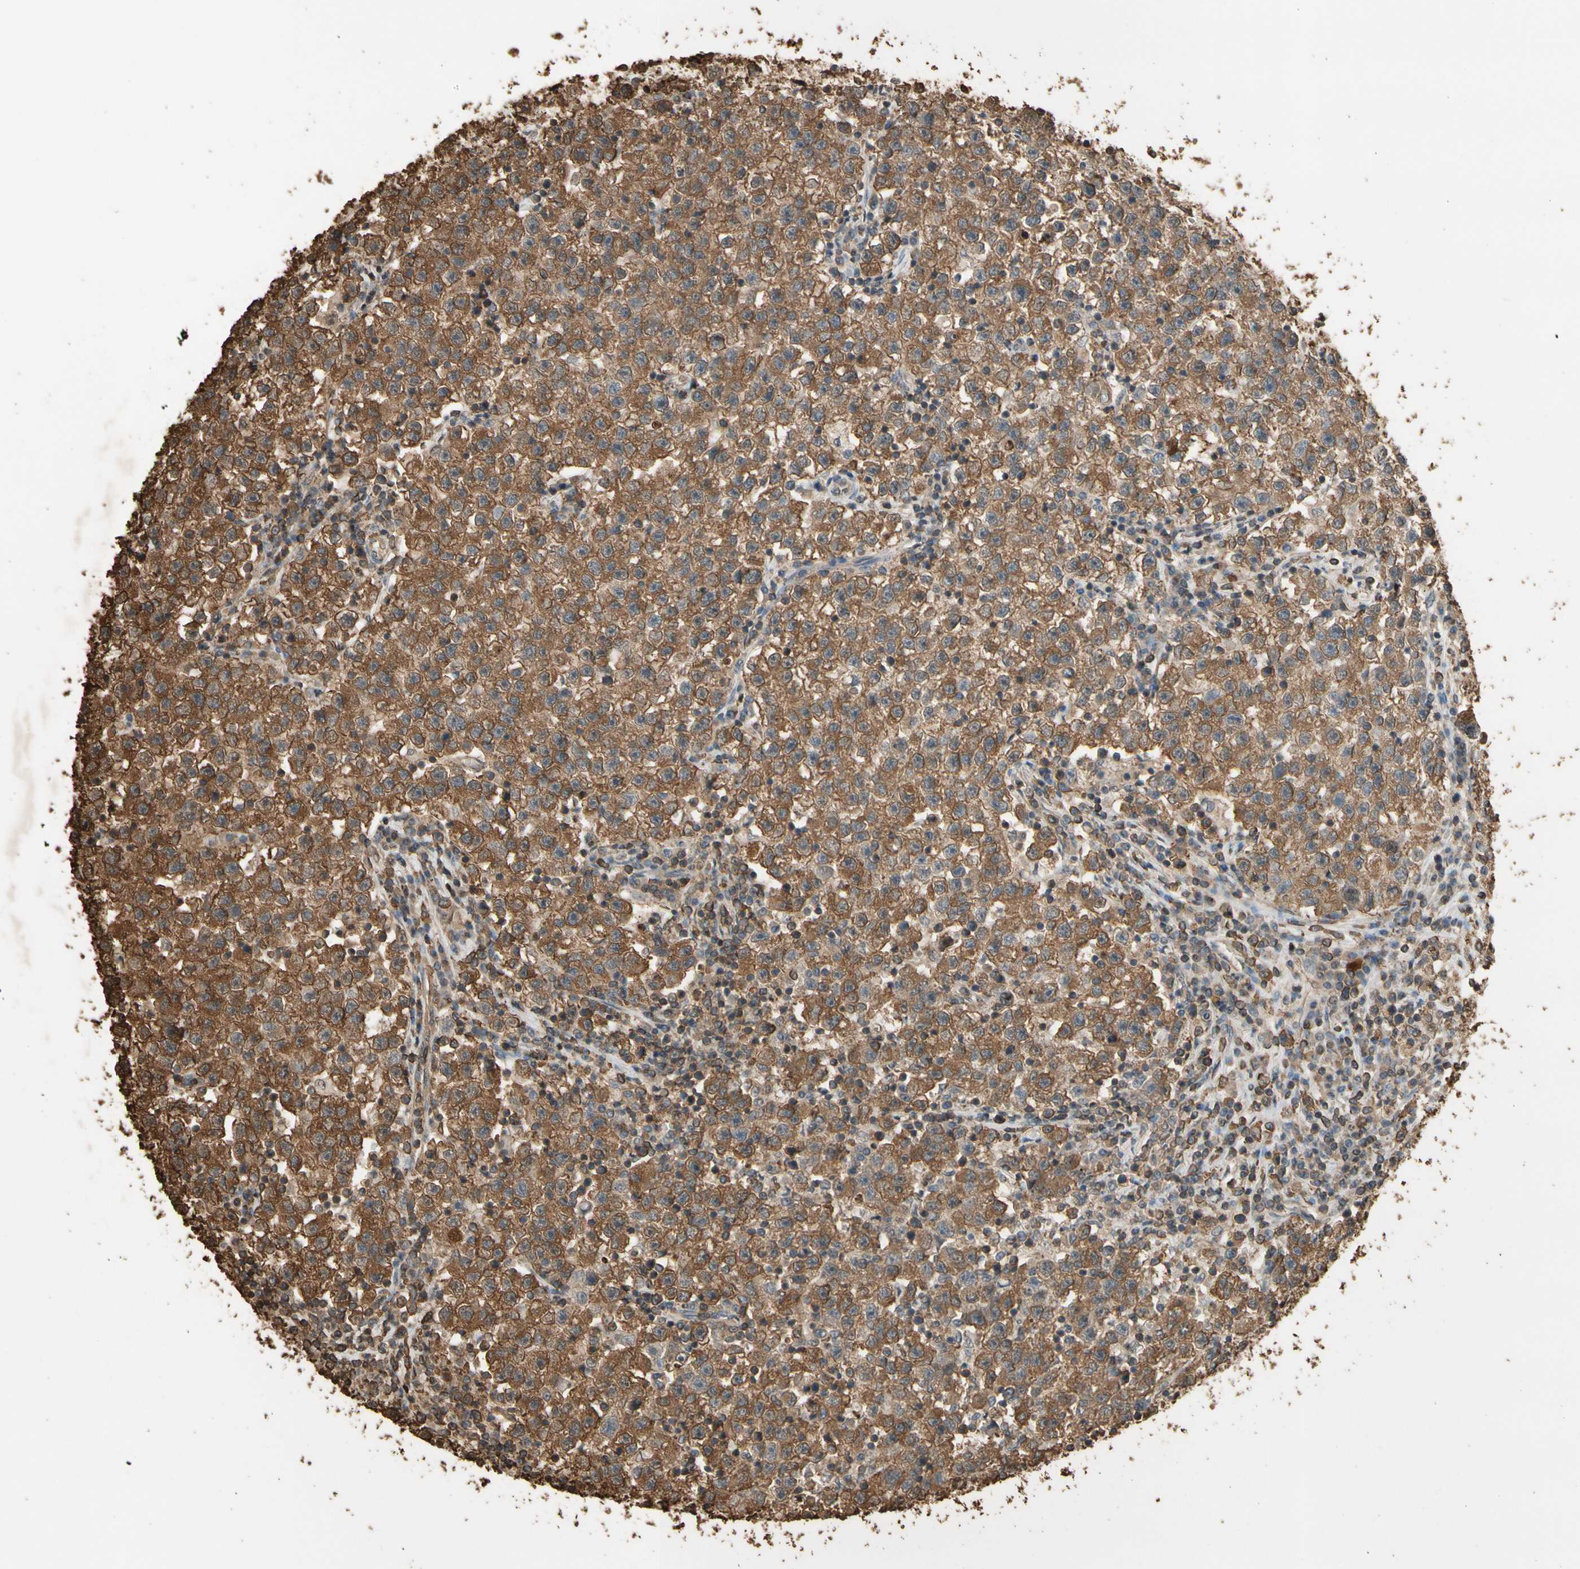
{"staining": {"intensity": "moderate", "quantity": ">75%", "location": "cytoplasmic/membranous"}, "tissue": "testis cancer", "cell_type": "Tumor cells", "image_type": "cancer", "snomed": [{"axis": "morphology", "description": "Seminoma, NOS"}, {"axis": "topography", "description": "Testis"}], "caption": "This photomicrograph reveals seminoma (testis) stained with IHC to label a protein in brown. The cytoplasmic/membranous of tumor cells show moderate positivity for the protein. Nuclei are counter-stained blue.", "gene": "TNFSF13B", "patient": {"sex": "male", "age": 22}}